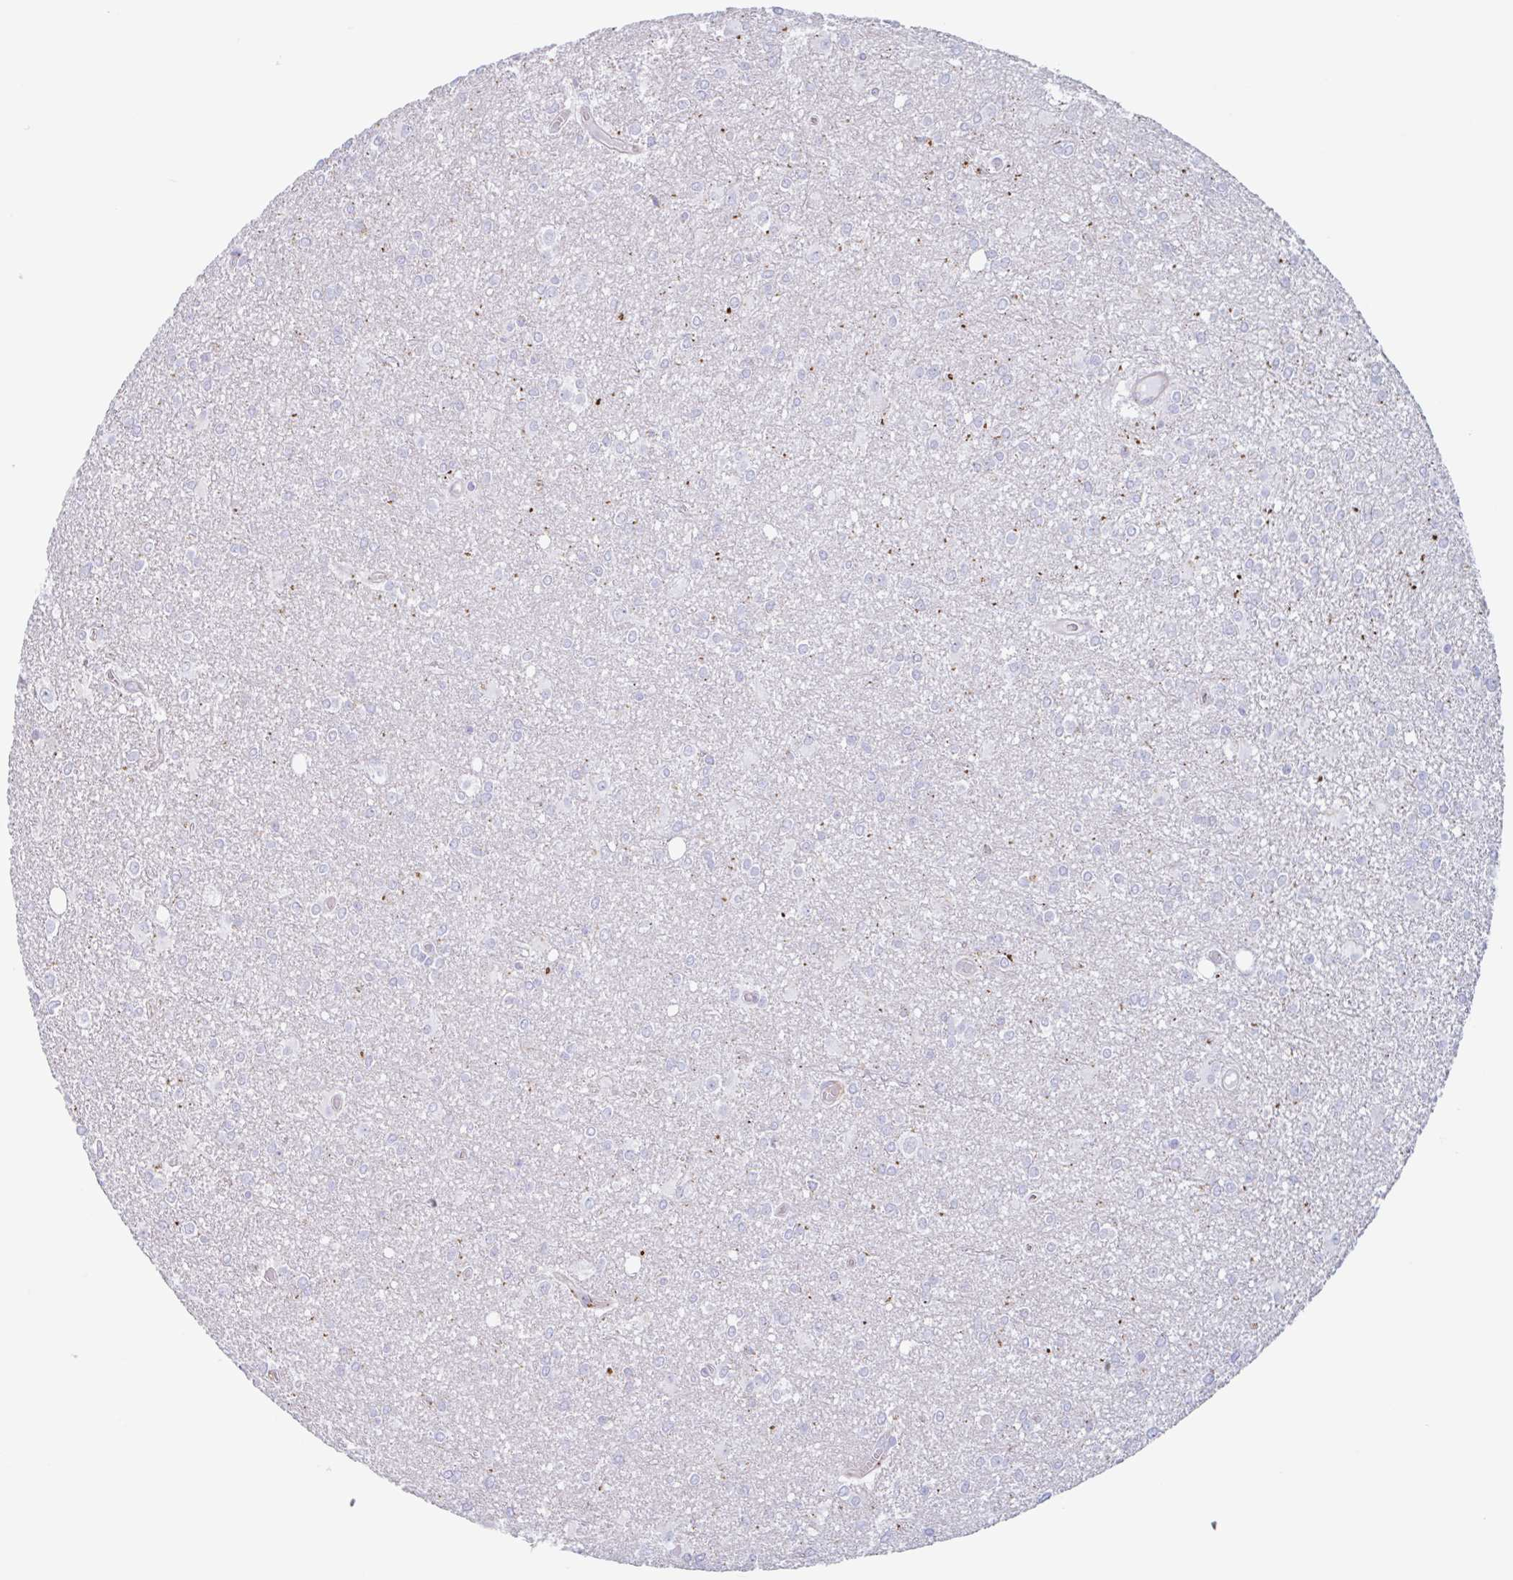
{"staining": {"intensity": "negative", "quantity": "none", "location": "none"}, "tissue": "glioma", "cell_type": "Tumor cells", "image_type": "cancer", "snomed": [{"axis": "morphology", "description": "Glioma, malignant, High grade"}, {"axis": "topography", "description": "Brain"}], "caption": "A photomicrograph of malignant glioma (high-grade) stained for a protein shows no brown staining in tumor cells. (Stains: DAB (3,3'-diaminobenzidine) immunohistochemistry (IHC) with hematoxylin counter stain, Microscopy: brightfield microscopy at high magnification).", "gene": "LENG9", "patient": {"sex": "male", "age": 48}}